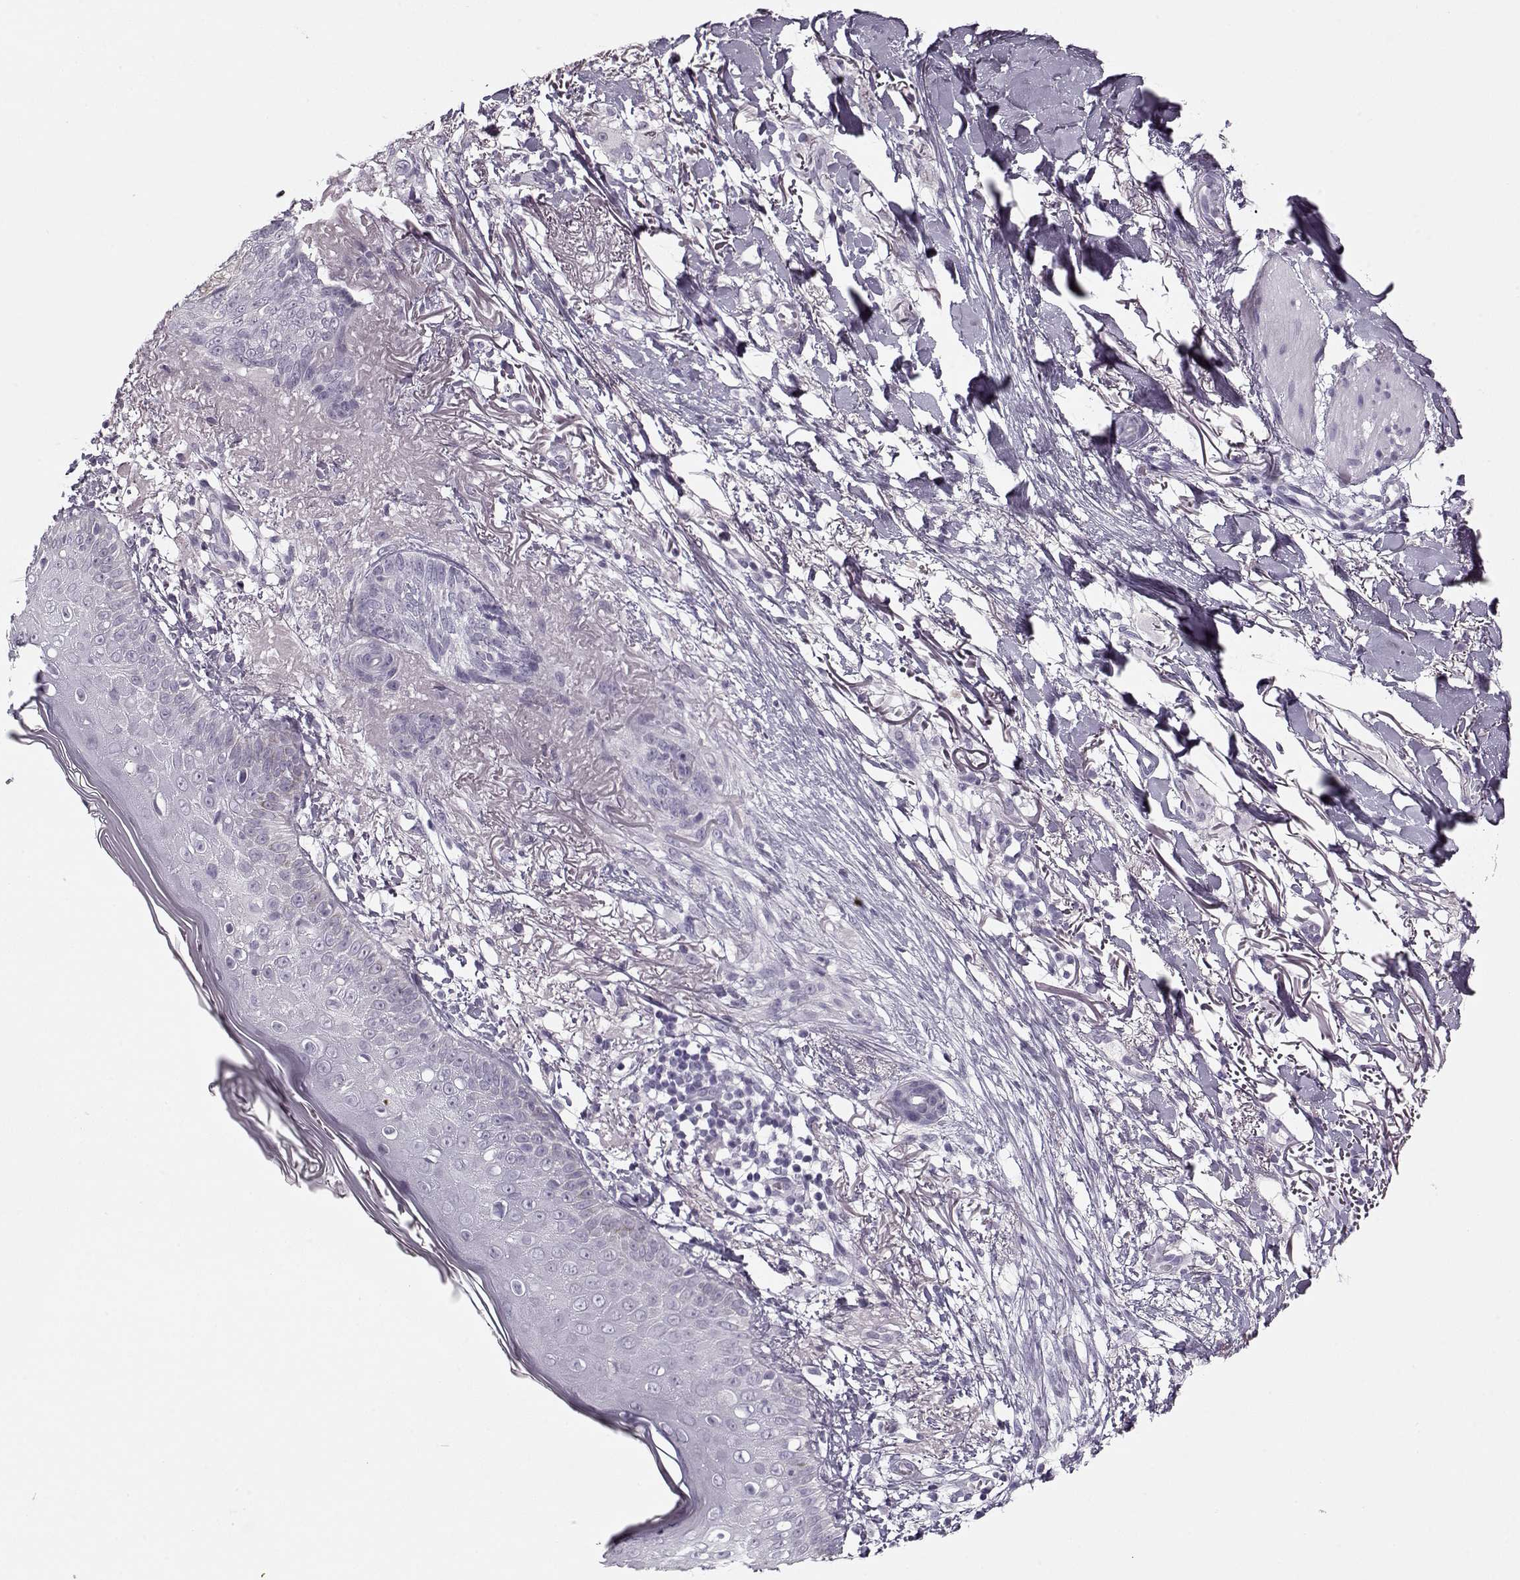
{"staining": {"intensity": "negative", "quantity": "none", "location": "none"}, "tissue": "skin cancer", "cell_type": "Tumor cells", "image_type": "cancer", "snomed": [{"axis": "morphology", "description": "Normal tissue, NOS"}, {"axis": "morphology", "description": "Basal cell carcinoma"}, {"axis": "topography", "description": "Skin"}], "caption": "This is a image of IHC staining of skin cancer (basal cell carcinoma), which shows no expression in tumor cells. Nuclei are stained in blue.", "gene": "PNMT", "patient": {"sex": "male", "age": 84}}